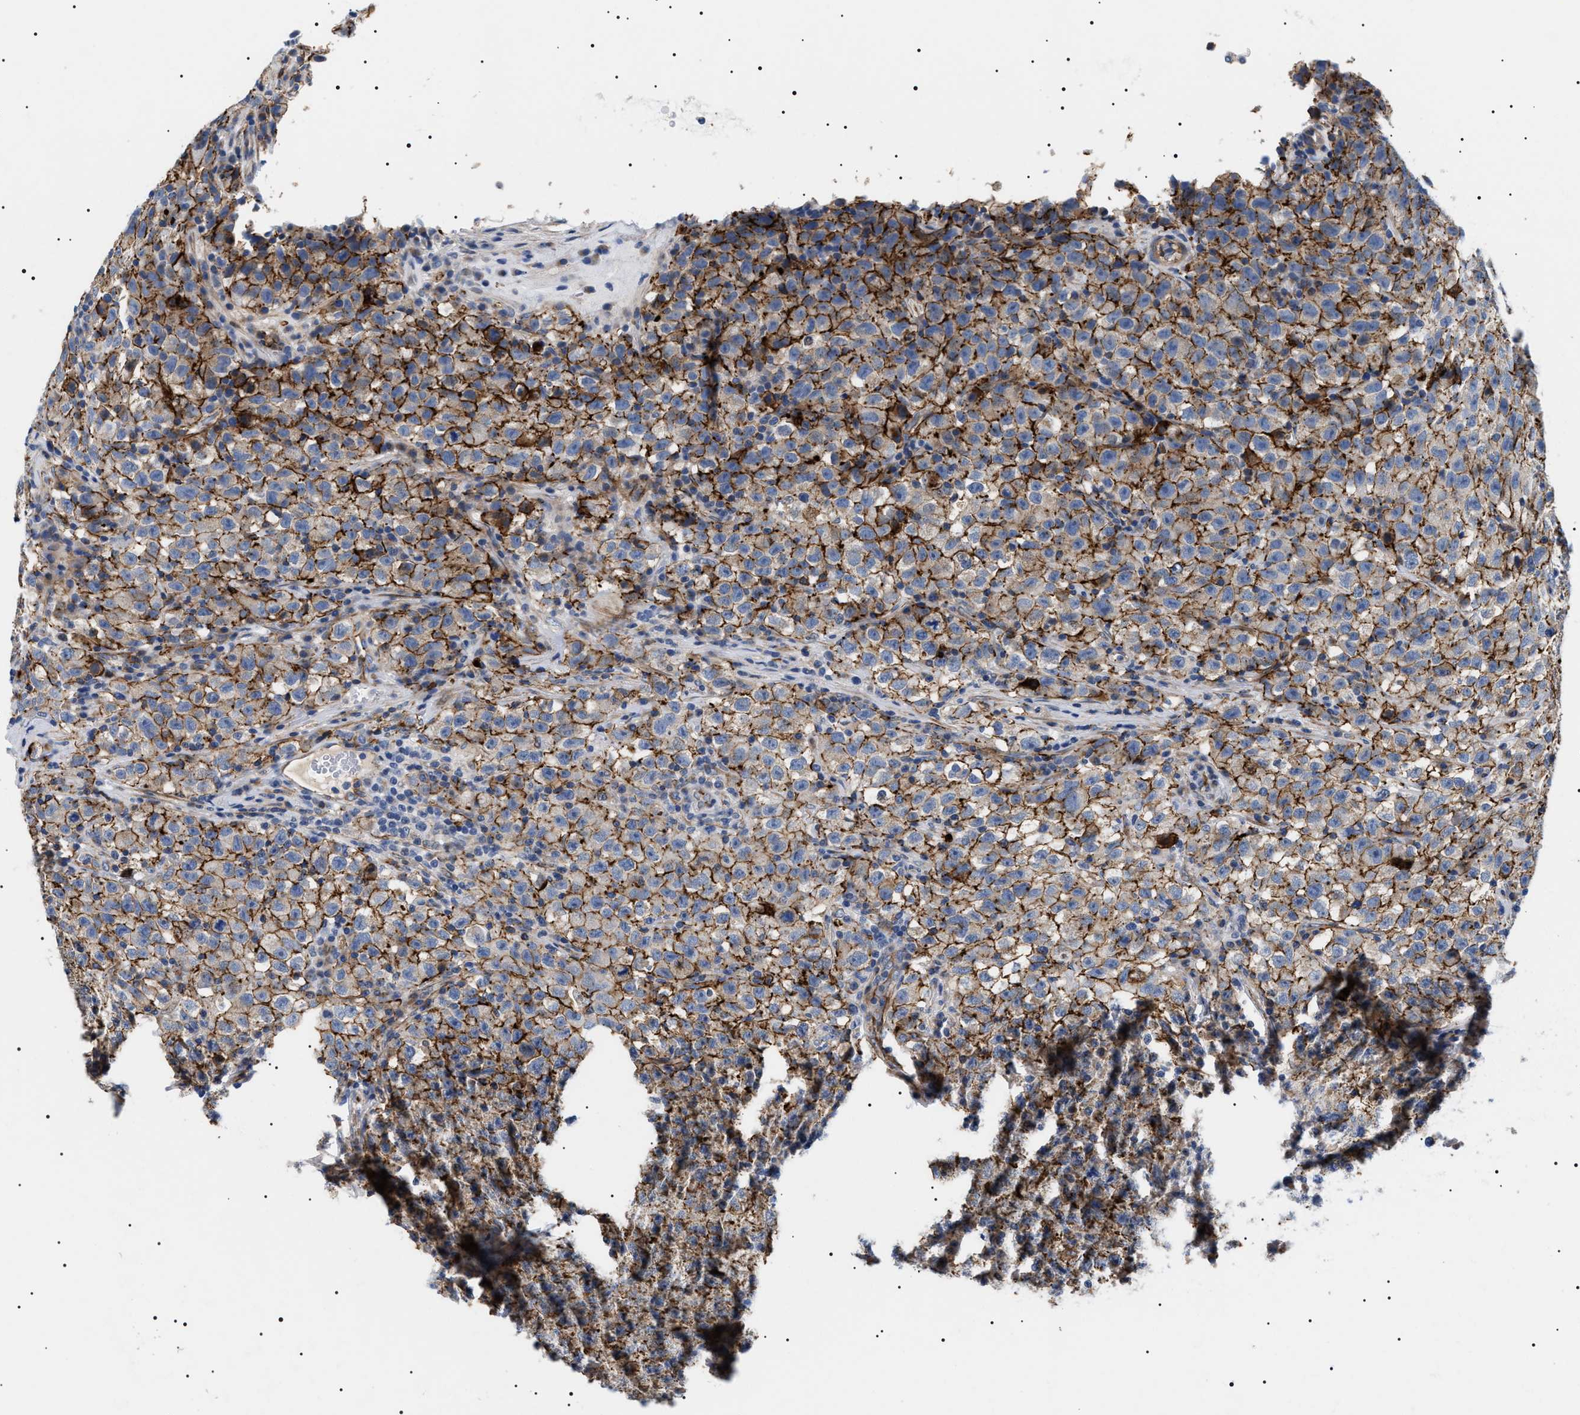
{"staining": {"intensity": "strong", "quantity": ">75%", "location": "cytoplasmic/membranous"}, "tissue": "testis cancer", "cell_type": "Tumor cells", "image_type": "cancer", "snomed": [{"axis": "morphology", "description": "Seminoma, NOS"}, {"axis": "topography", "description": "Testis"}], "caption": "Immunohistochemistry (DAB (3,3'-diaminobenzidine)) staining of human testis seminoma shows strong cytoplasmic/membranous protein staining in approximately >75% of tumor cells.", "gene": "TMEM222", "patient": {"sex": "male", "age": 22}}